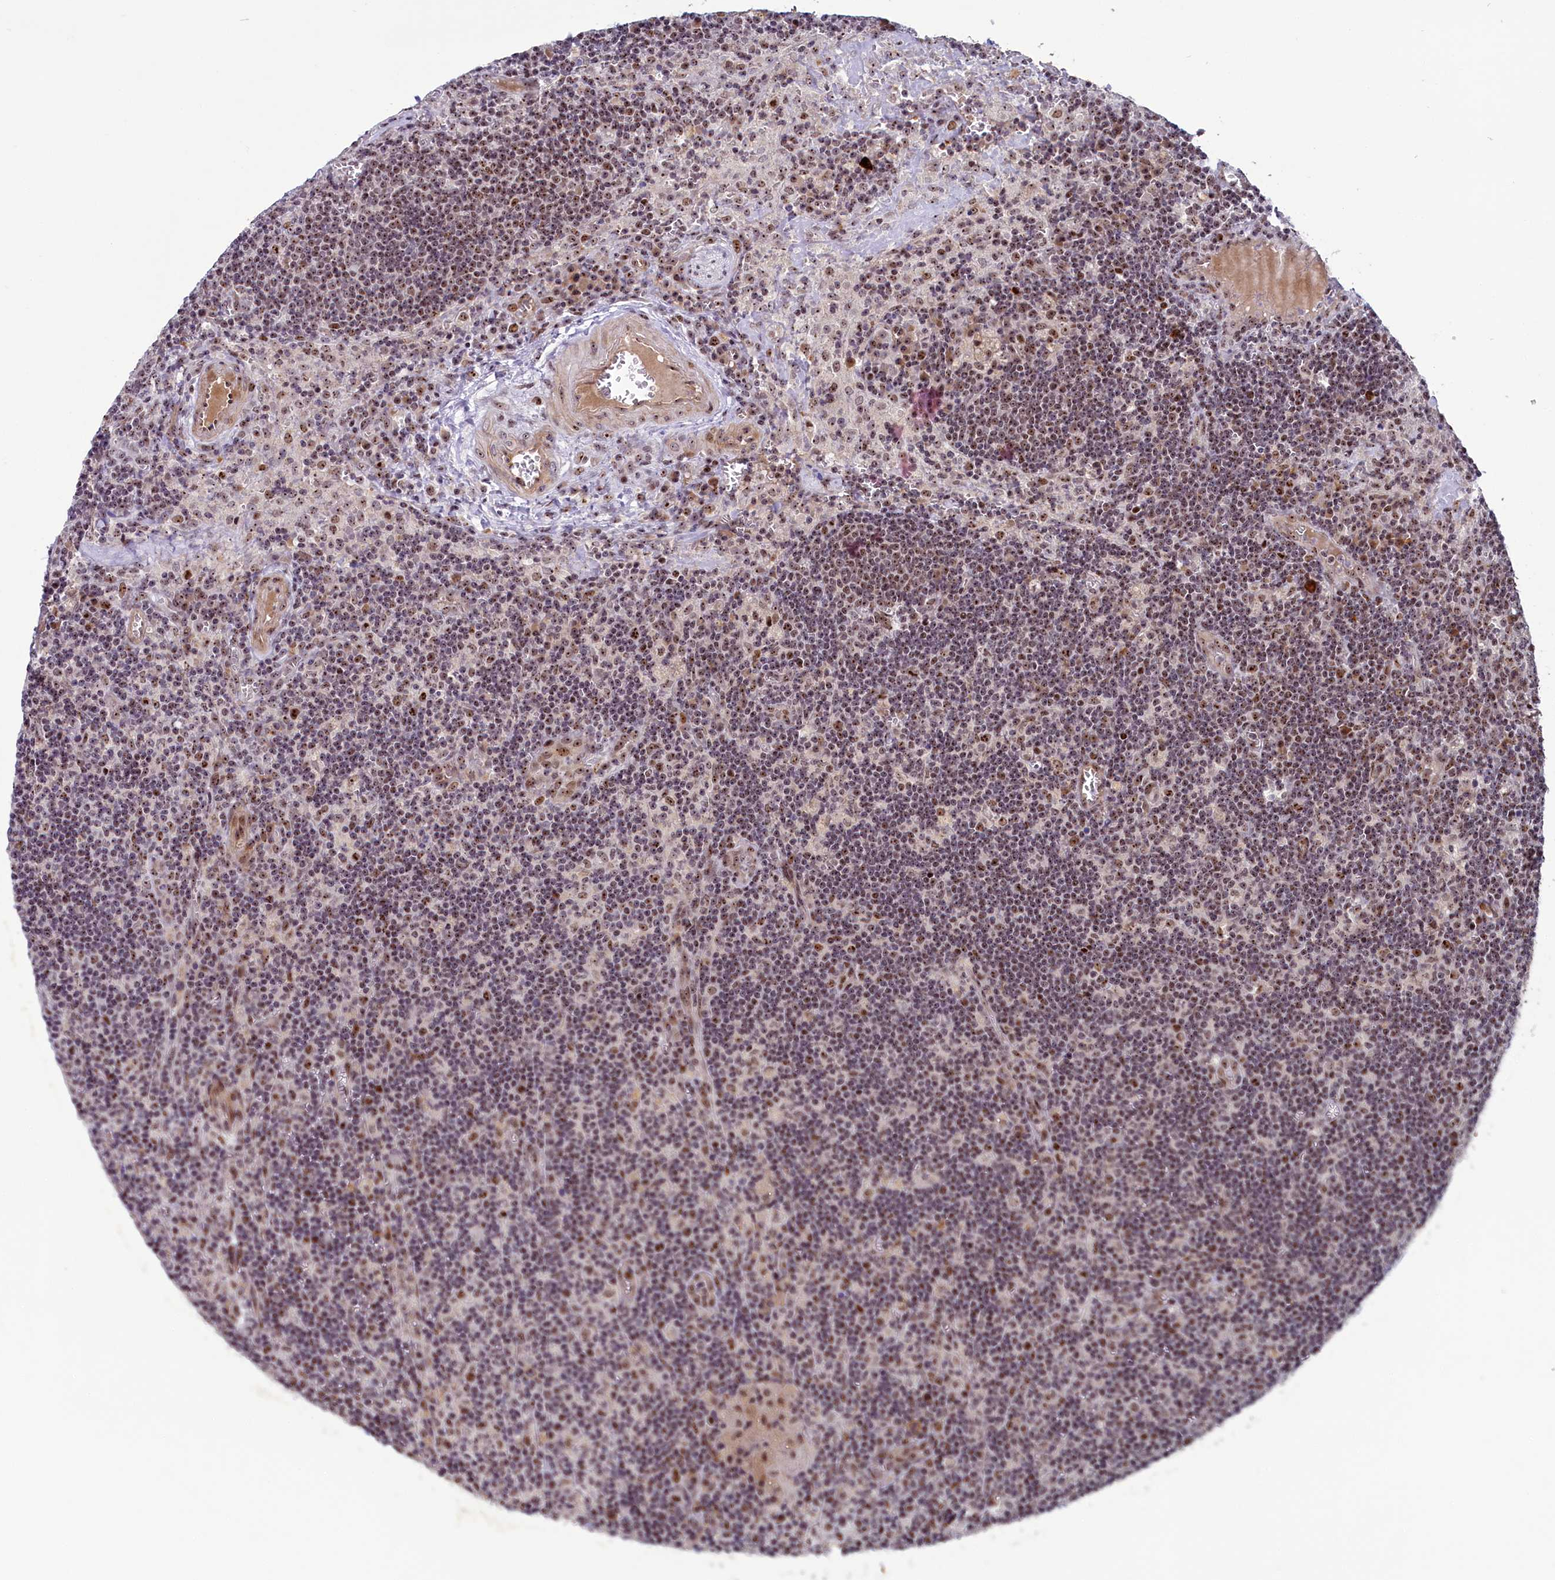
{"staining": {"intensity": "moderate", "quantity": ">75%", "location": "nuclear"}, "tissue": "lymph node", "cell_type": "Germinal center cells", "image_type": "normal", "snomed": [{"axis": "morphology", "description": "Normal tissue, NOS"}, {"axis": "topography", "description": "Lymph node"}], "caption": "Immunohistochemical staining of normal human lymph node displays medium levels of moderate nuclear positivity in about >75% of germinal center cells.", "gene": "TCOF1", "patient": {"sex": "male", "age": 58}}